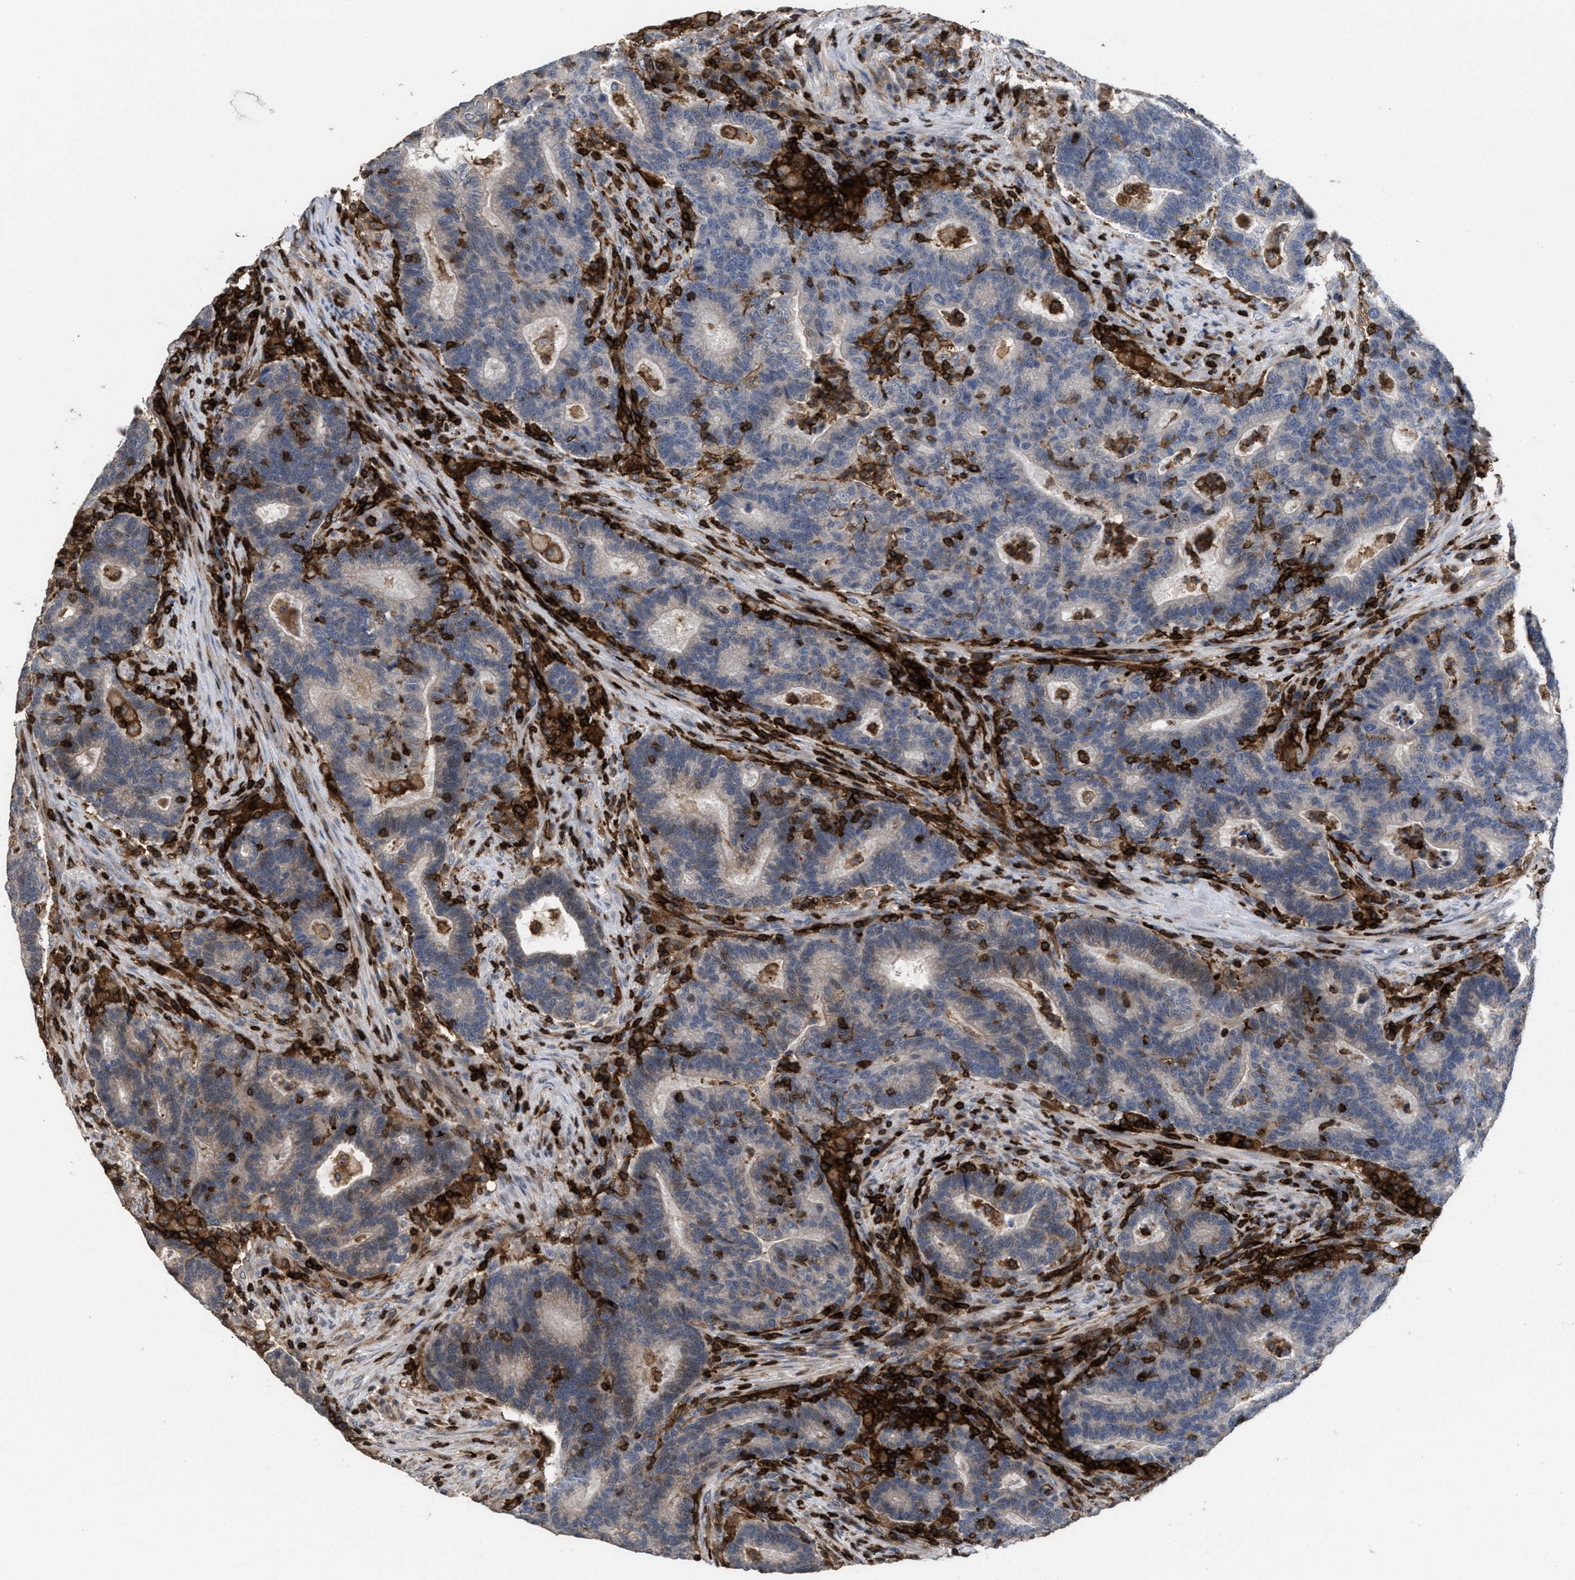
{"staining": {"intensity": "weak", "quantity": "25%-75%", "location": "cytoplasmic/membranous"}, "tissue": "colorectal cancer", "cell_type": "Tumor cells", "image_type": "cancer", "snomed": [{"axis": "morphology", "description": "Adenocarcinoma, NOS"}, {"axis": "topography", "description": "Colon"}], "caption": "Adenocarcinoma (colorectal) was stained to show a protein in brown. There is low levels of weak cytoplasmic/membranous positivity in about 25%-75% of tumor cells. The staining was performed using DAB, with brown indicating positive protein expression. Nuclei are stained blue with hematoxylin.", "gene": "PTPRE", "patient": {"sex": "female", "age": 75}}